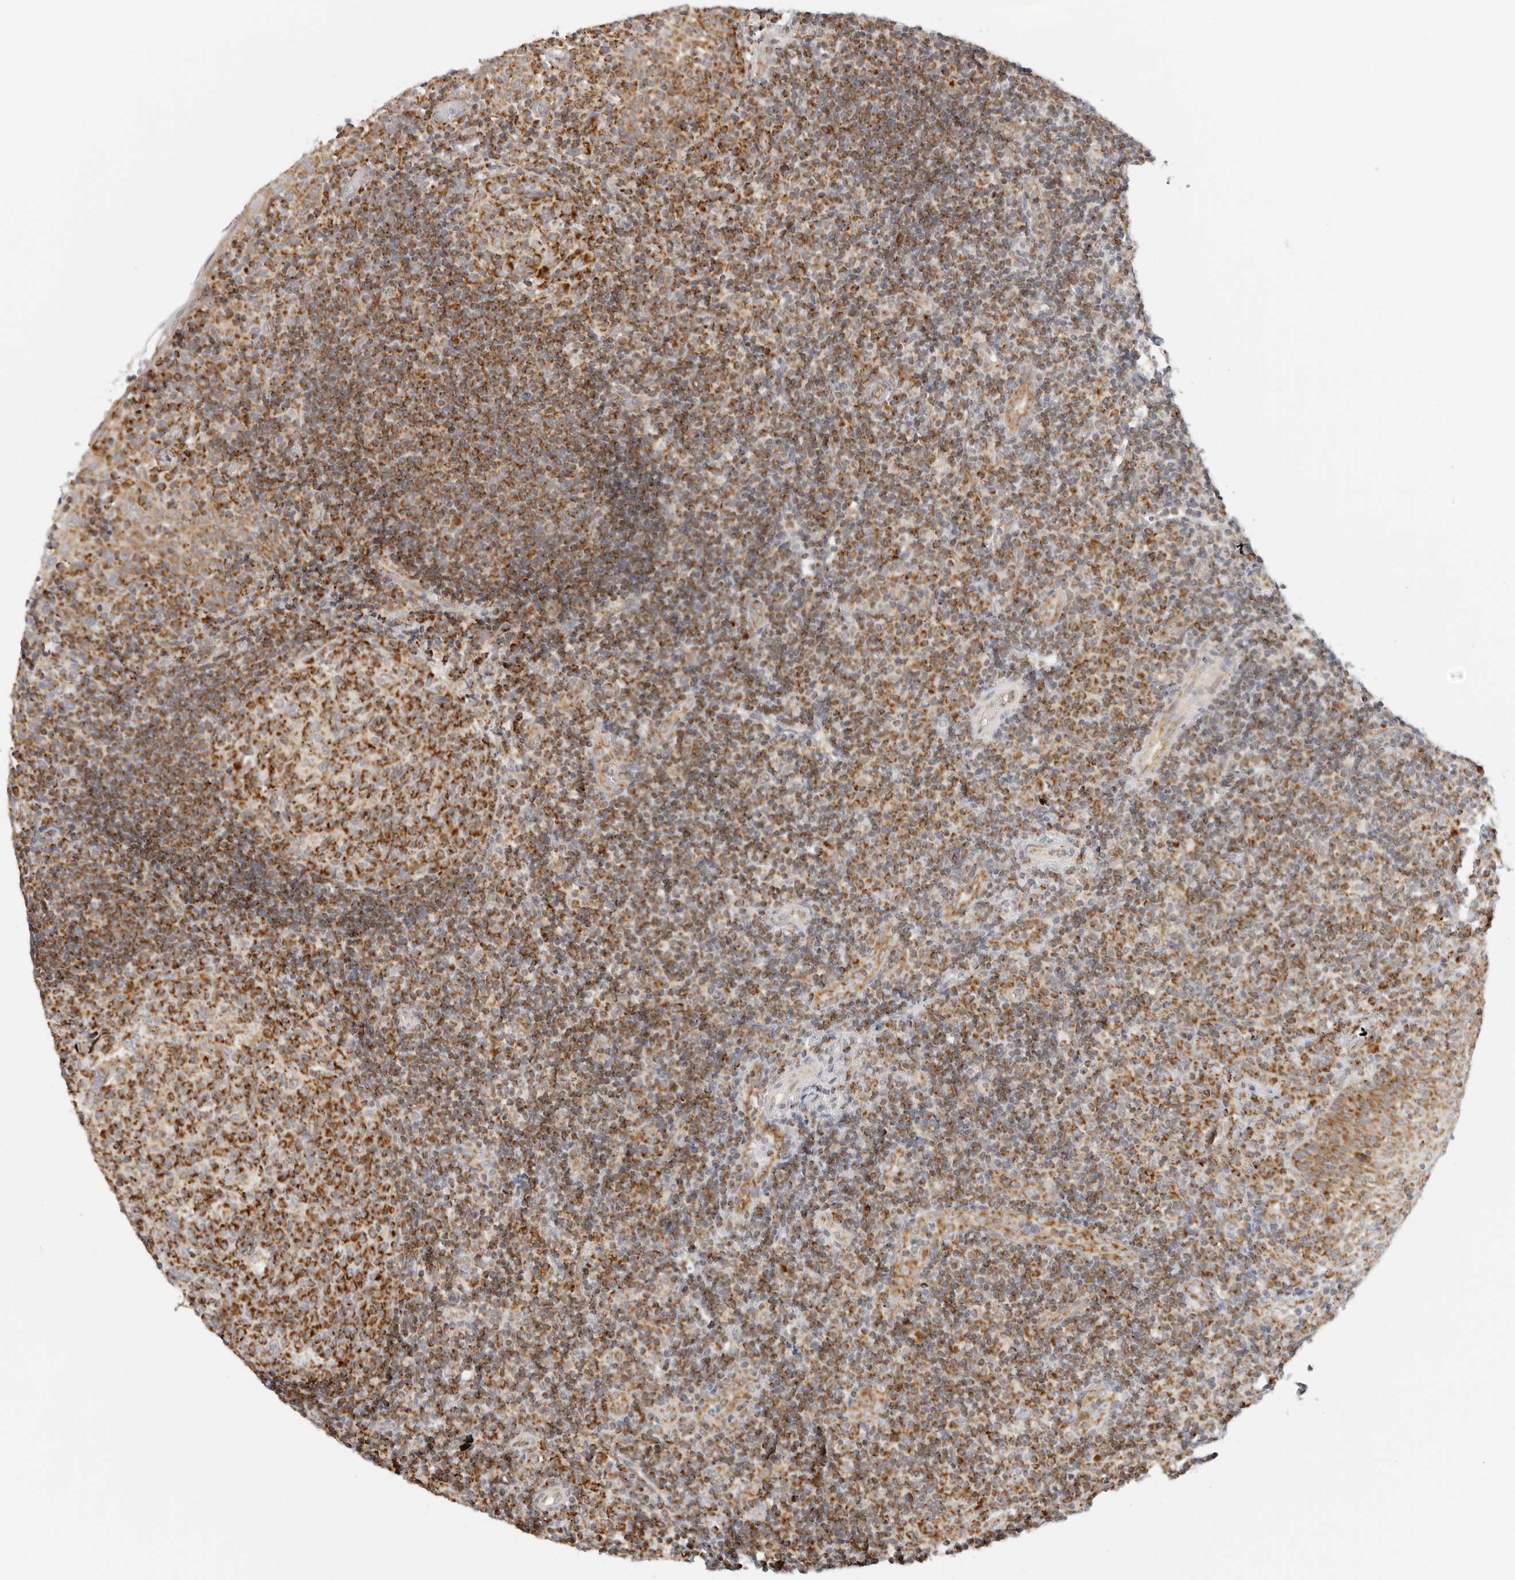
{"staining": {"intensity": "strong", "quantity": "25%-75%", "location": "cytoplasmic/membranous"}, "tissue": "tonsil", "cell_type": "Germinal center cells", "image_type": "normal", "snomed": [{"axis": "morphology", "description": "Normal tissue, NOS"}, {"axis": "topography", "description": "Tonsil"}], "caption": "IHC histopathology image of unremarkable tonsil stained for a protein (brown), which exhibits high levels of strong cytoplasmic/membranous positivity in approximately 25%-75% of germinal center cells.", "gene": "RC3H1", "patient": {"sex": "female", "age": 40}}